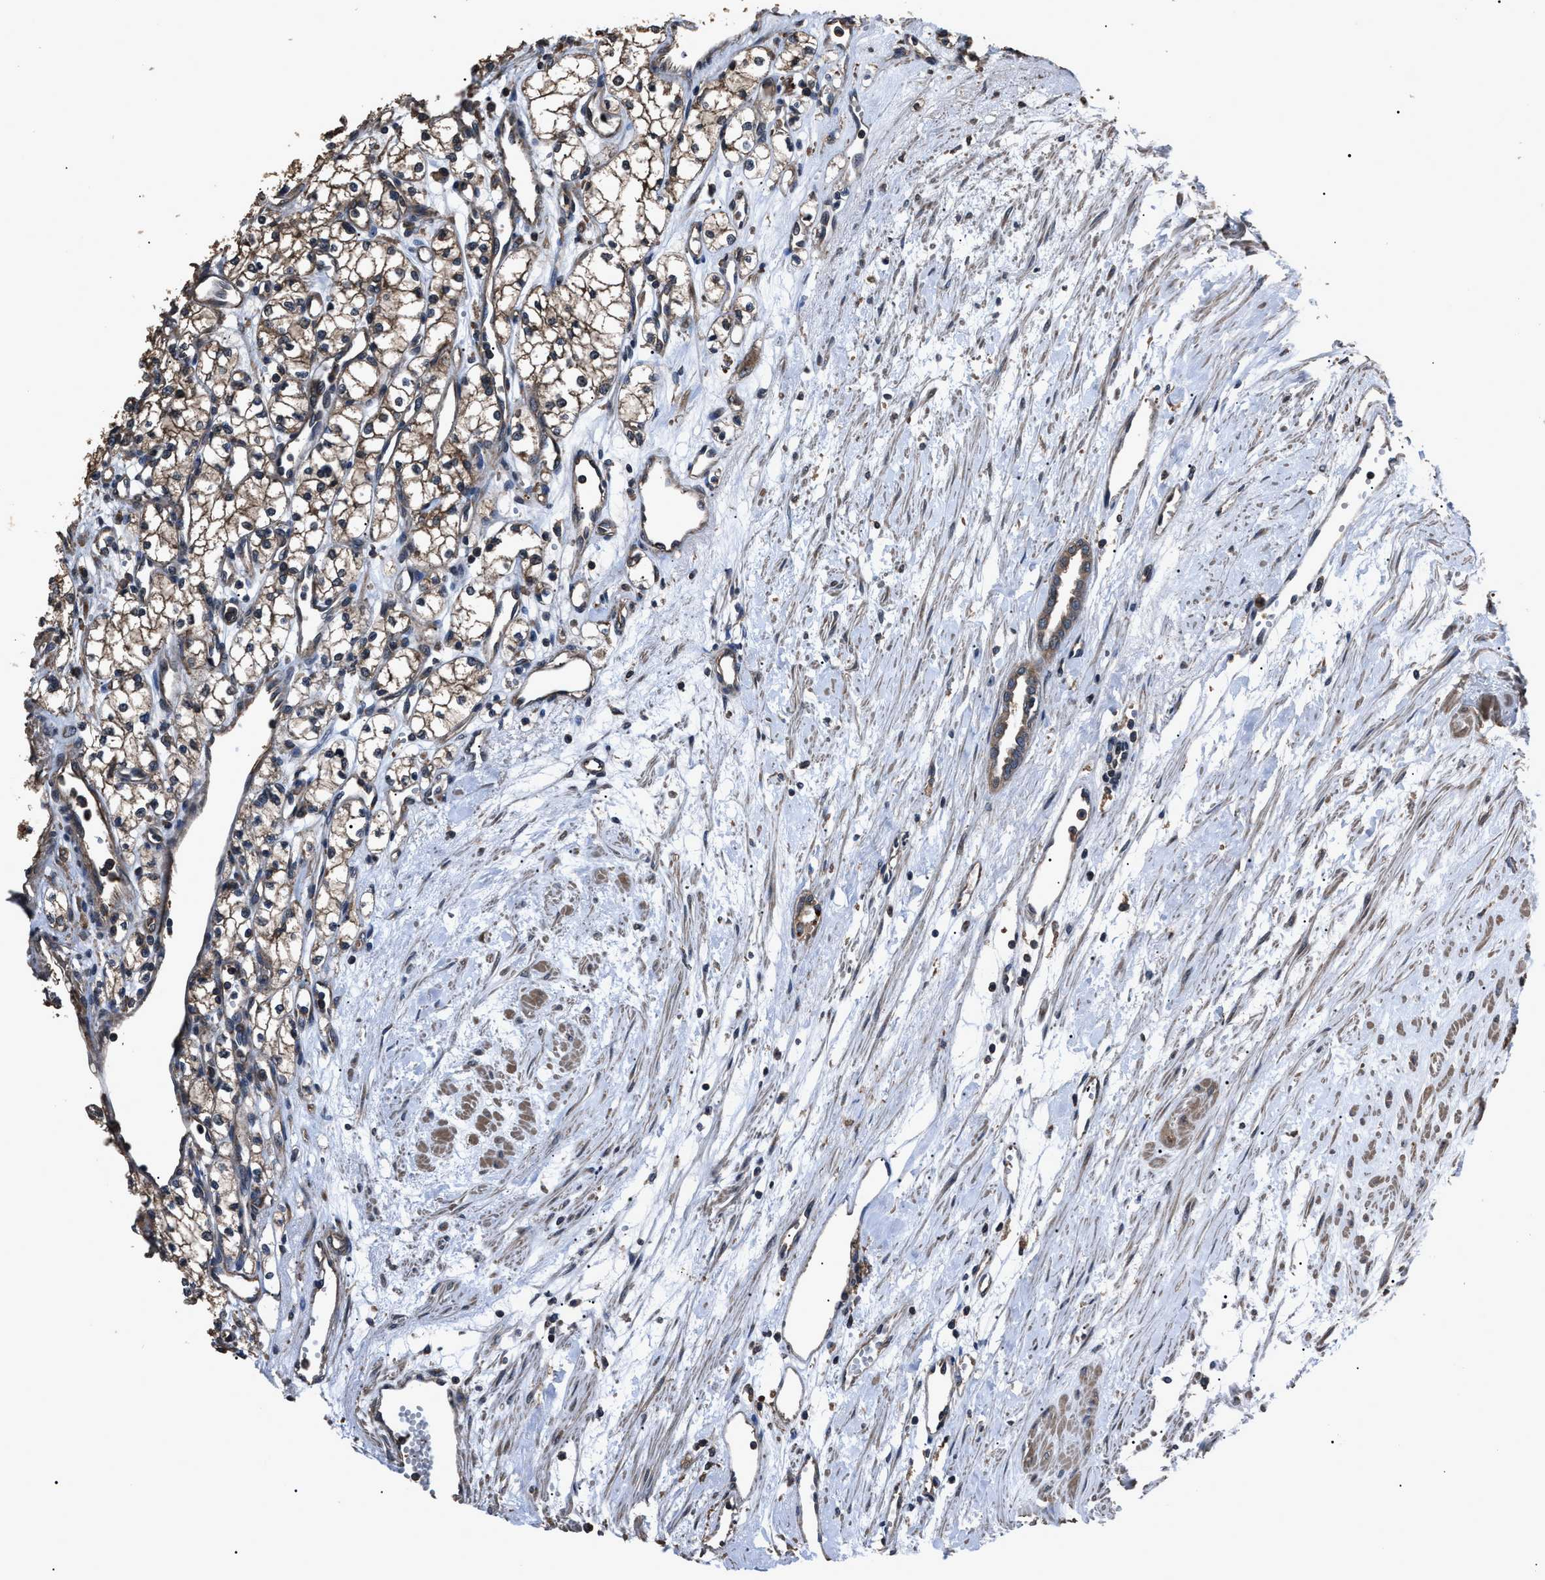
{"staining": {"intensity": "weak", "quantity": "<25%", "location": "cytoplasmic/membranous"}, "tissue": "renal cancer", "cell_type": "Tumor cells", "image_type": "cancer", "snomed": [{"axis": "morphology", "description": "Adenocarcinoma, NOS"}, {"axis": "topography", "description": "Kidney"}], "caption": "A photomicrograph of human renal adenocarcinoma is negative for staining in tumor cells. (DAB (3,3'-diaminobenzidine) immunohistochemistry (IHC) with hematoxylin counter stain).", "gene": "RNF216", "patient": {"sex": "male", "age": 59}}